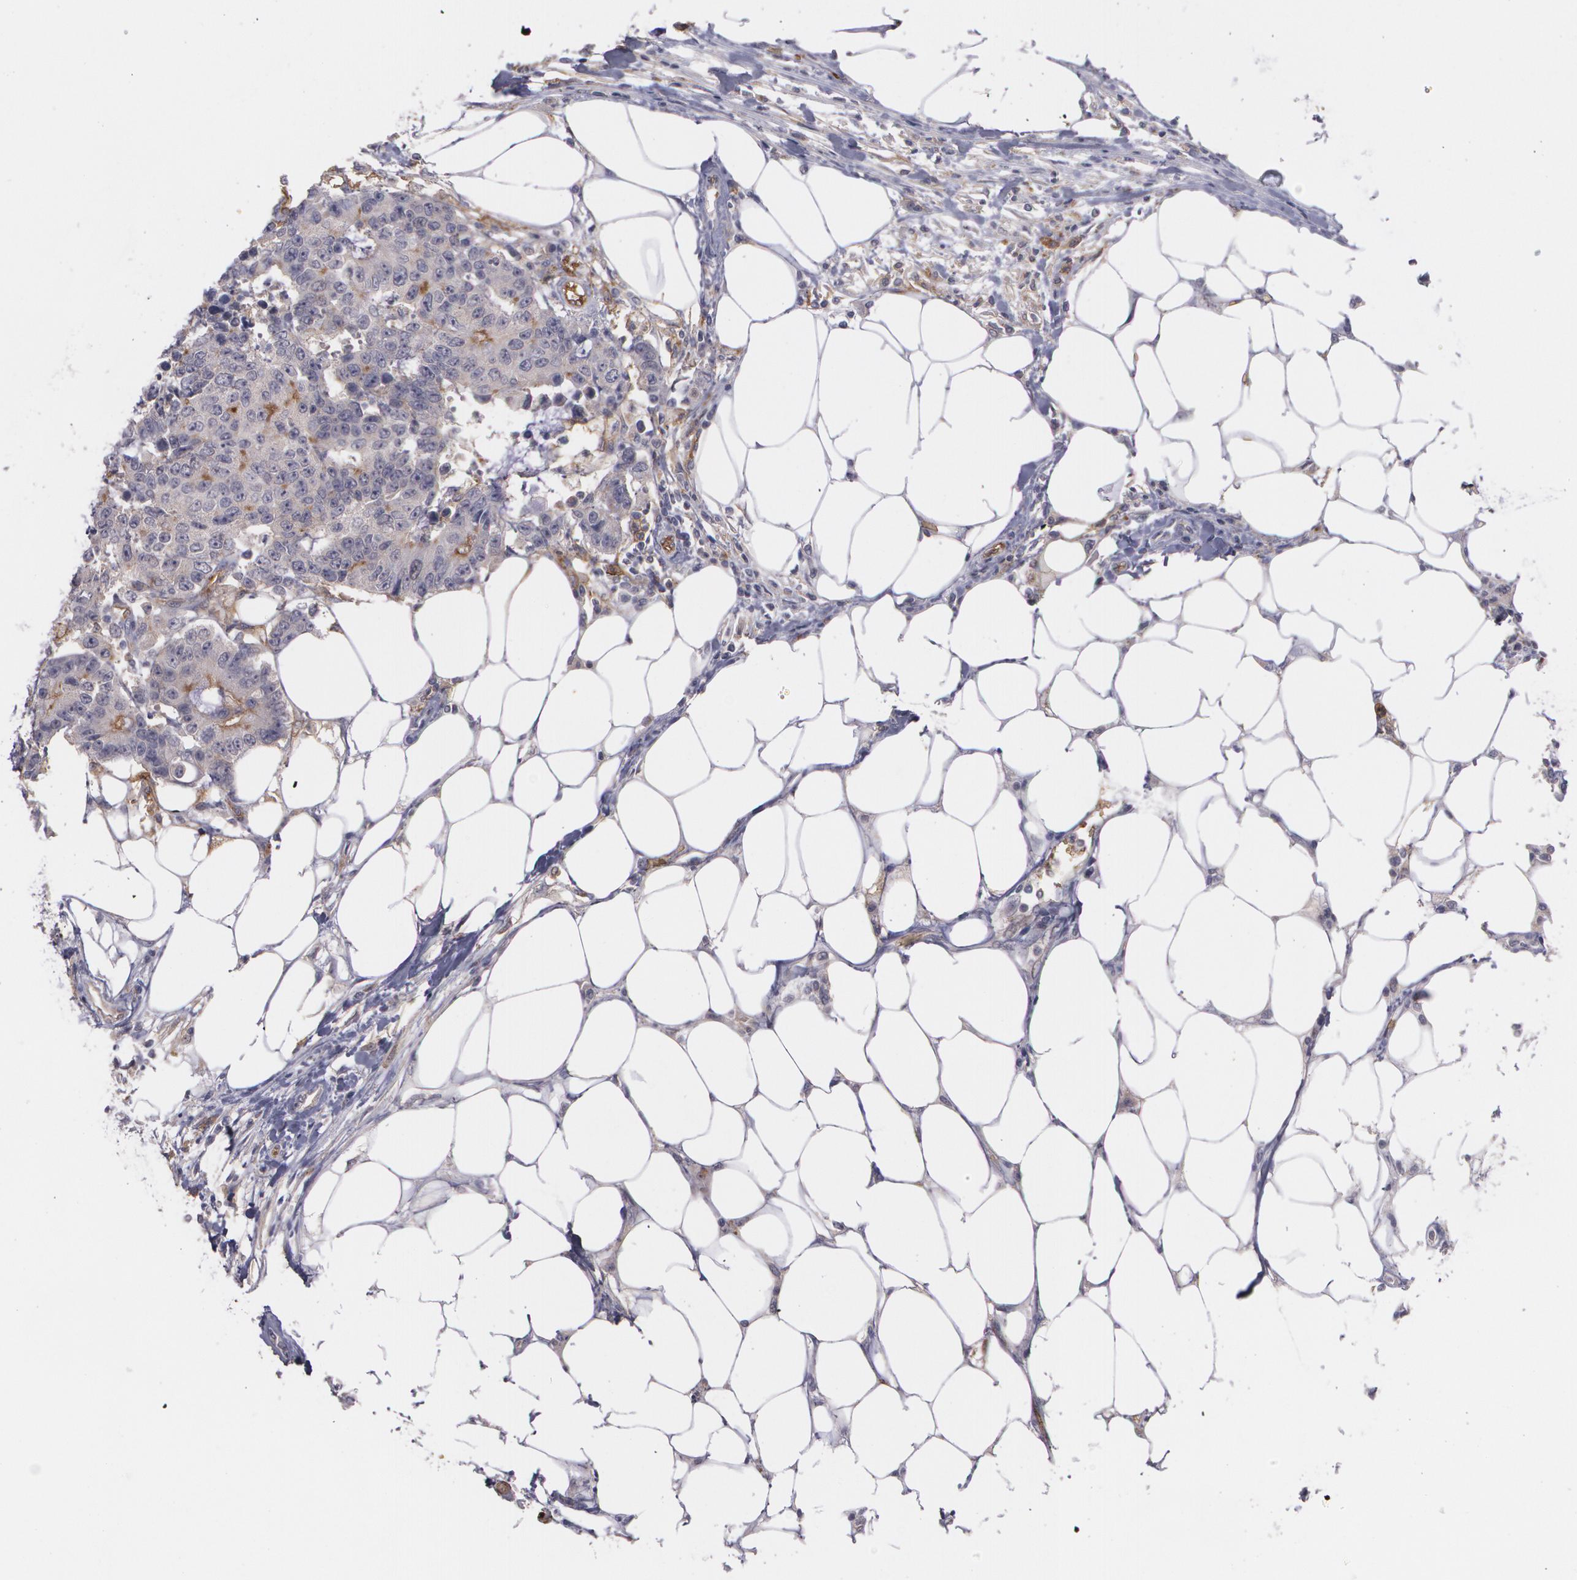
{"staining": {"intensity": "moderate", "quantity": "<25%", "location": "cytoplasmic/membranous"}, "tissue": "colorectal cancer", "cell_type": "Tumor cells", "image_type": "cancer", "snomed": [{"axis": "morphology", "description": "Adenocarcinoma, NOS"}, {"axis": "topography", "description": "Colon"}], "caption": "Colorectal adenocarcinoma was stained to show a protein in brown. There is low levels of moderate cytoplasmic/membranous positivity in about <25% of tumor cells.", "gene": "ACE", "patient": {"sex": "female", "age": 86}}